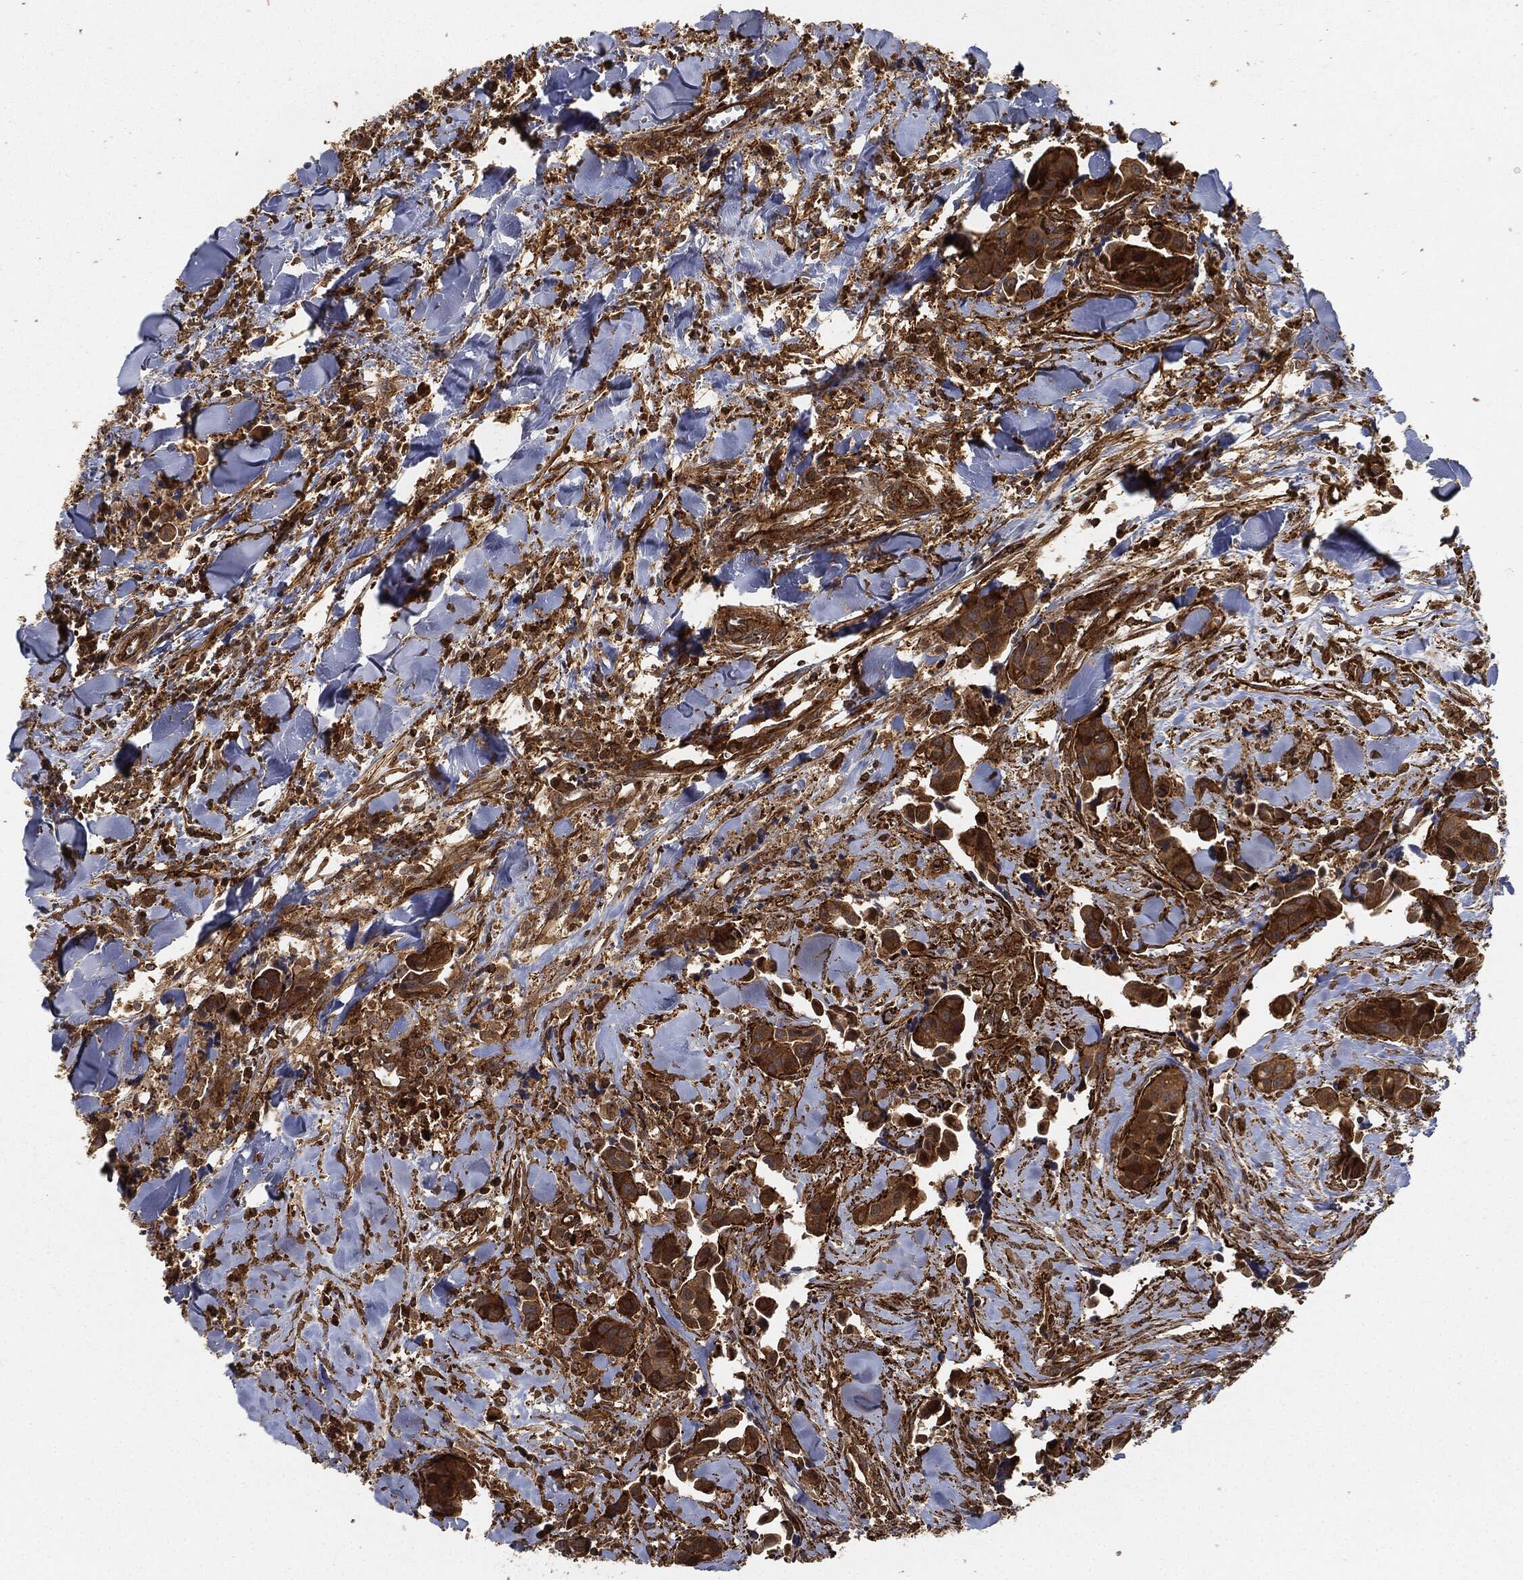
{"staining": {"intensity": "strong", "quantity": ">75%", "location": "cytoplasmic/membranous"}, "tissue": "head and neck cancer", "cell_type": "Tumor cells", "image_type": "cancer", "snomed": [{"axis": "morphology", "description": "Adenocarcinoma, NOS"}, {"axis": "topography", "description": "Head-Neck"}], "caption": "This is an image of immunohistochemistry (IHC) staining of head and neck cancer, which shows strong staining in the cytoplasmic/membranous of tumor cells.", "gene": "TPT1", "patient": {"sex": "male", "age": 76}}